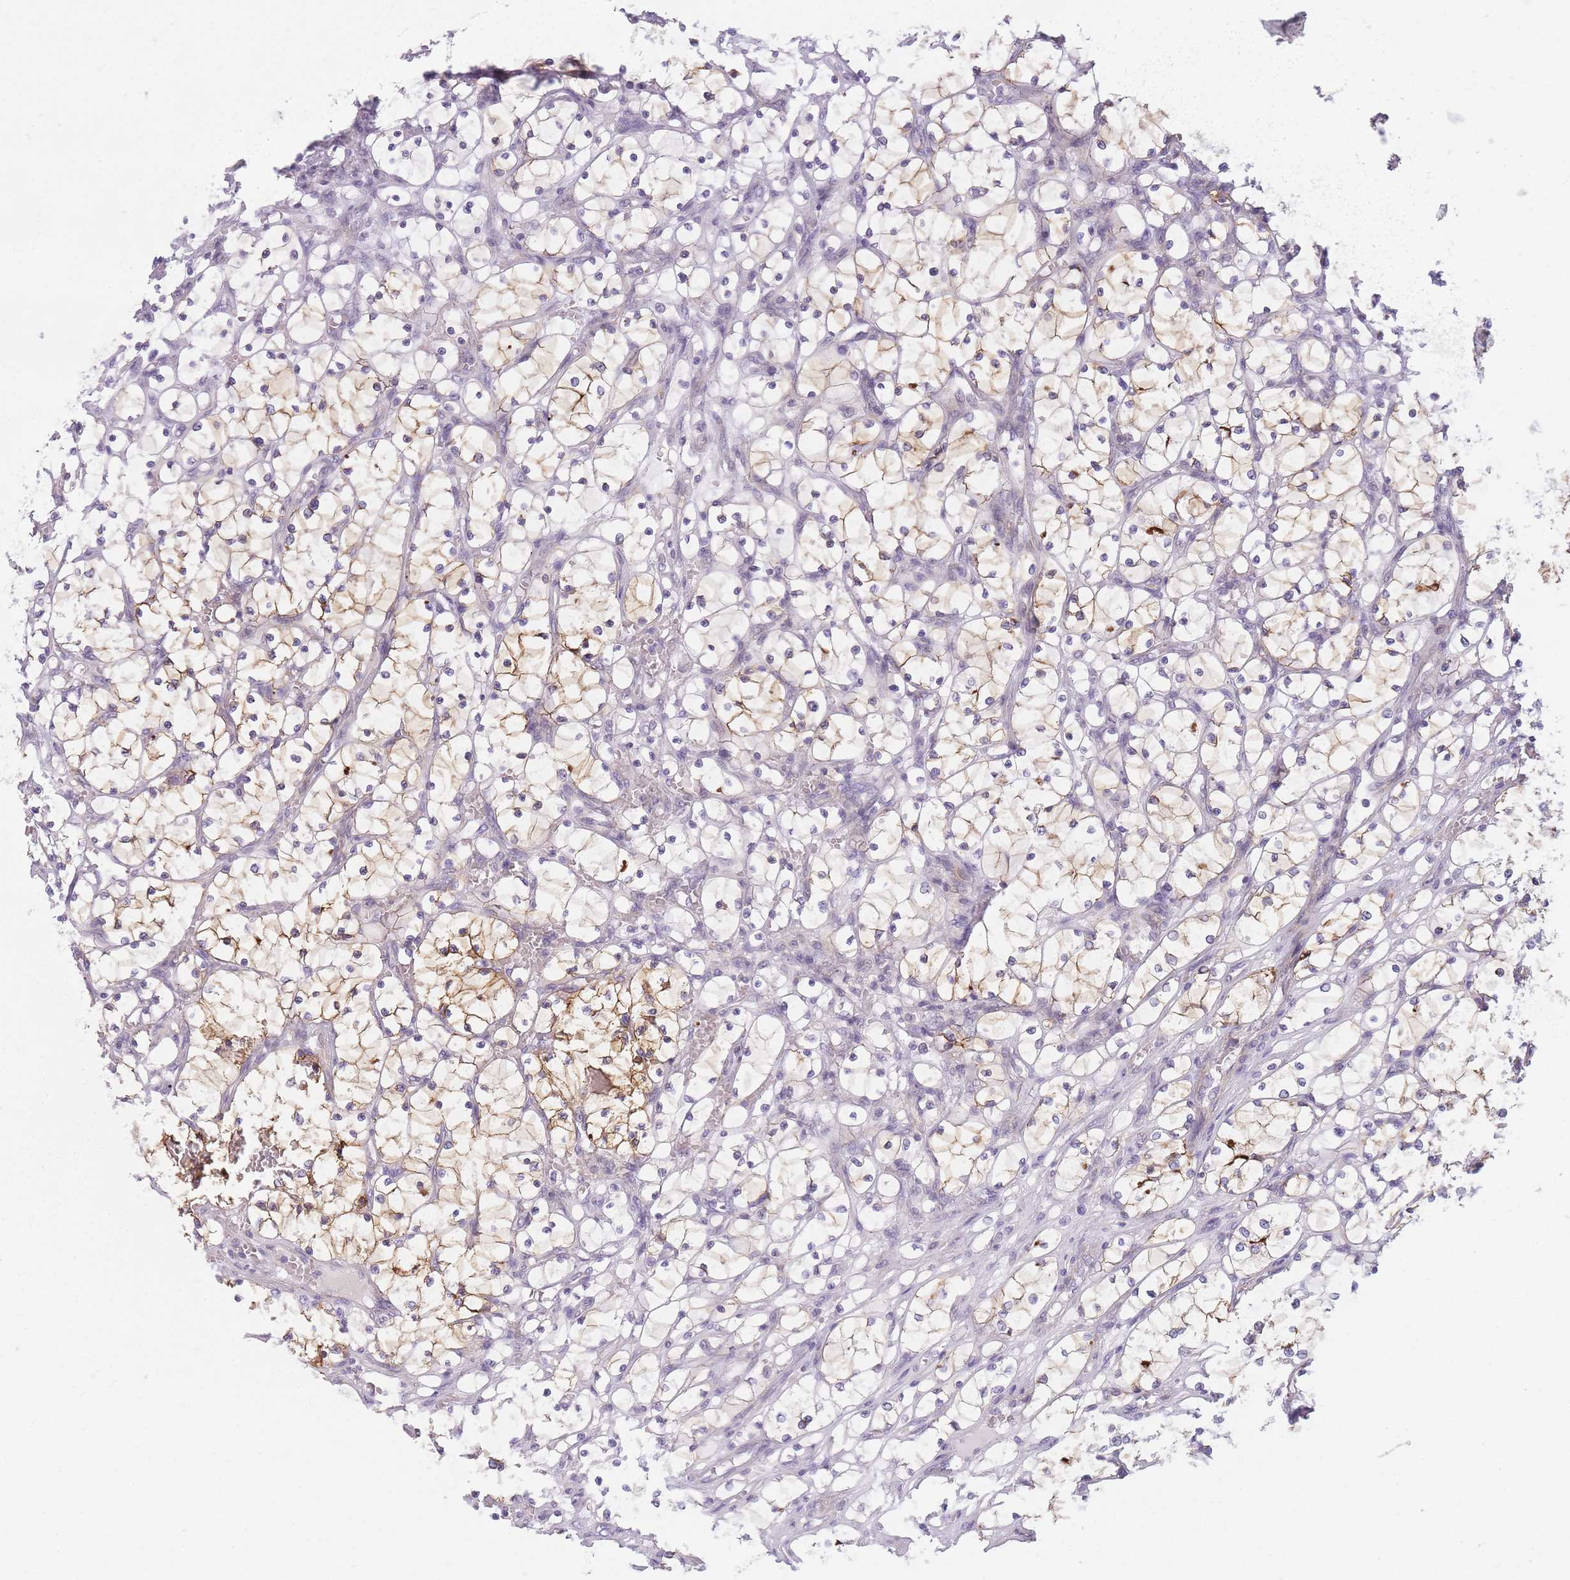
{"staining": {"intensity": "moderate", "quantity": "<25%", "location": "cytoplasmic/membranous"}, "tissue": "renal cancer", "cell_type": "Tumor cells", "image_type": "cancer", "snomed": [{"axis": "morphology", "description": "Adenocarcinoma, NOS"}, {"axis": "topography", "description": "Kidney"}], "caption": "This is a histology image of IHC staining of adenocarcinoma (renal), which shows moderate expression in the cytoplasmic/membranous of tumor cells.", "gene": "GGT1", "patient": {"sex": "female", "age": 69}}